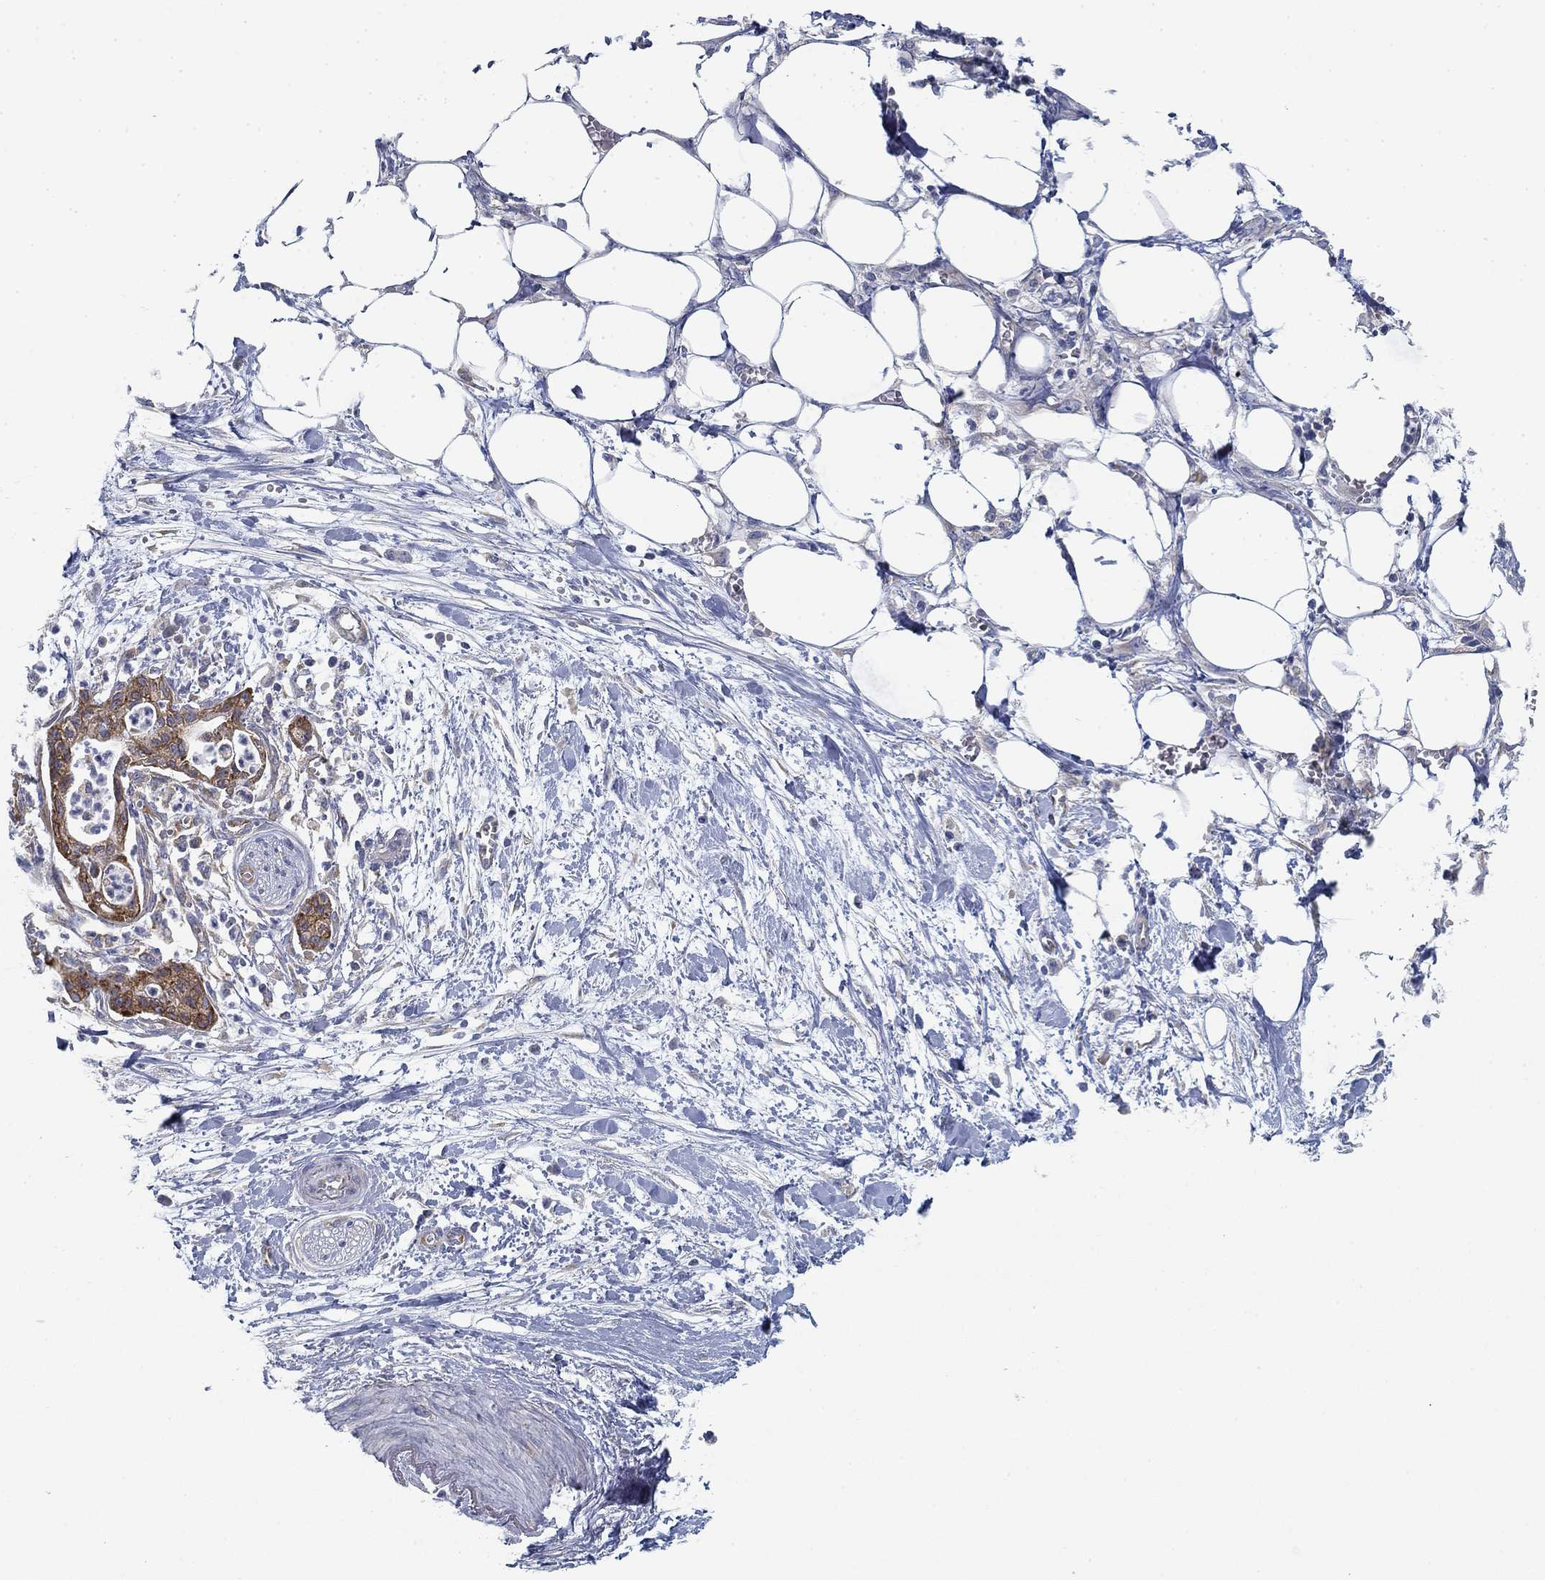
{"staining": {"intensity": "moderate", "quantity": ">75%", "location": "cytoplasmic/membranous"}, "tissue": "pancreatic cancer", "cell_type": "Tumor cells", "image_type": "cancer", "snomed": [{"axis": "morphology", "description": "Normal tissue, NOS"}, {"axis": "morphology", "description": "Adenocarcinoma, NOS"}, {"axis": "topography", "description": "Lymph node"}, {"axis": "topography", "description": "Pancreas"}], "caption": "Pancreatic cancer (adenocarcinoma) stained for a protein shows moderate cytoplasmic/membranous positivity in tumor cells. Immunohistochemistry (ihc) stains the protein in brown and the nuclei are stained blue.", "gene": "FXR1", "patient": {"sex": "female", "age": 58}}